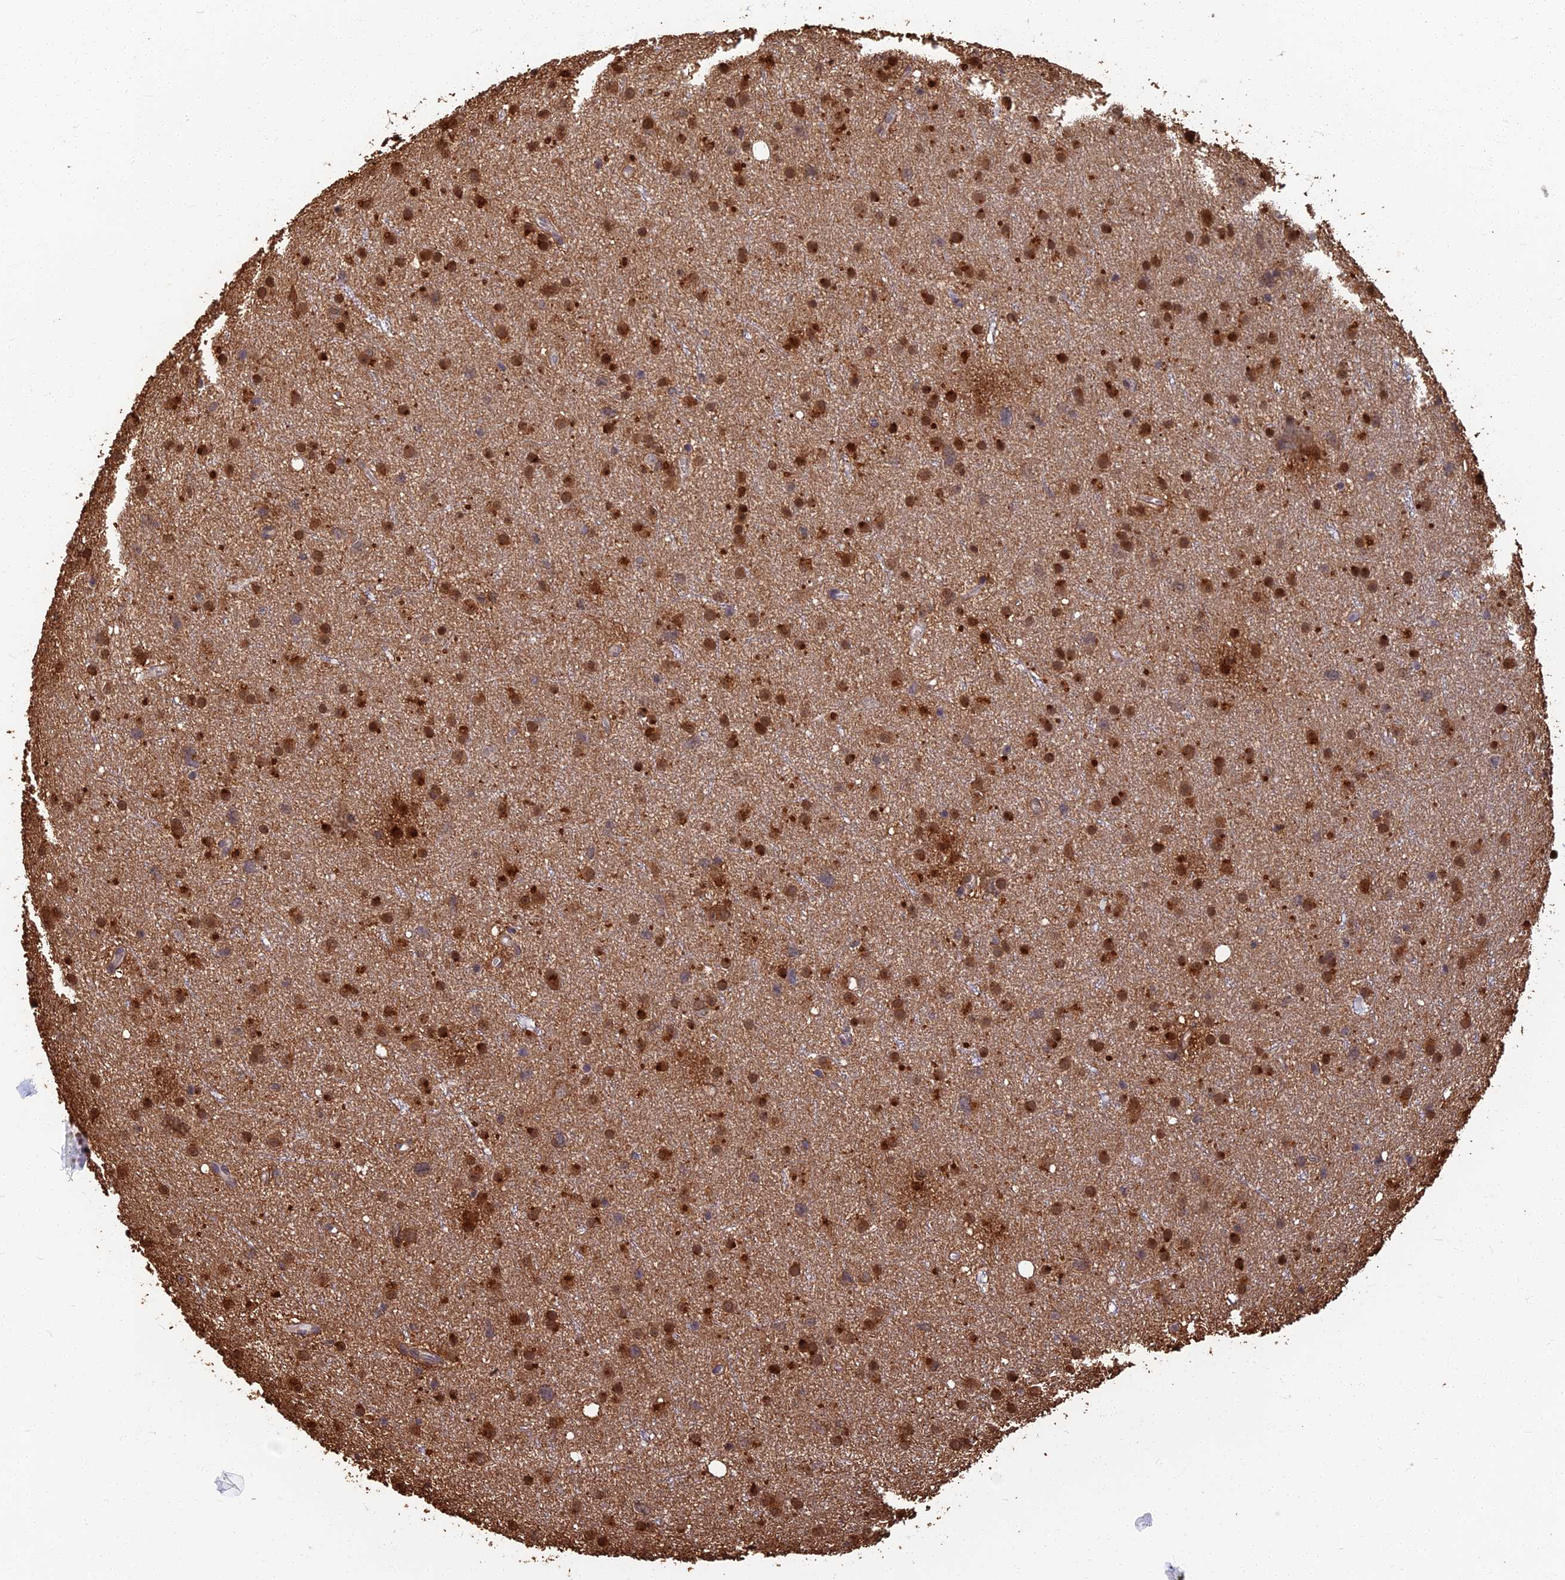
{"staining": {"intensity": "strong", "quantity": "25%-75%", "location": "cytoplasmic/membranous,nuclear"}, "tissue": "glioma", "cell_type": "Tumor cells", "image_type": "cancer", "snomed": [{"axis": "morphology", "description": "Glioma, malignant, Low grade"}, {"axis": "topography", "description": "Cerebral cortex"}], "caption": "Immunohistochemistry (IHC) (DAB (3,3'-diaminobenzidine)) staining of glioma shows strong cytoplasmic/membranous and nuclear protein expression in about 25%-75% of tumor cells.", "gene": "LRRN3", "patient": {"sex": "female", "age": 39}}